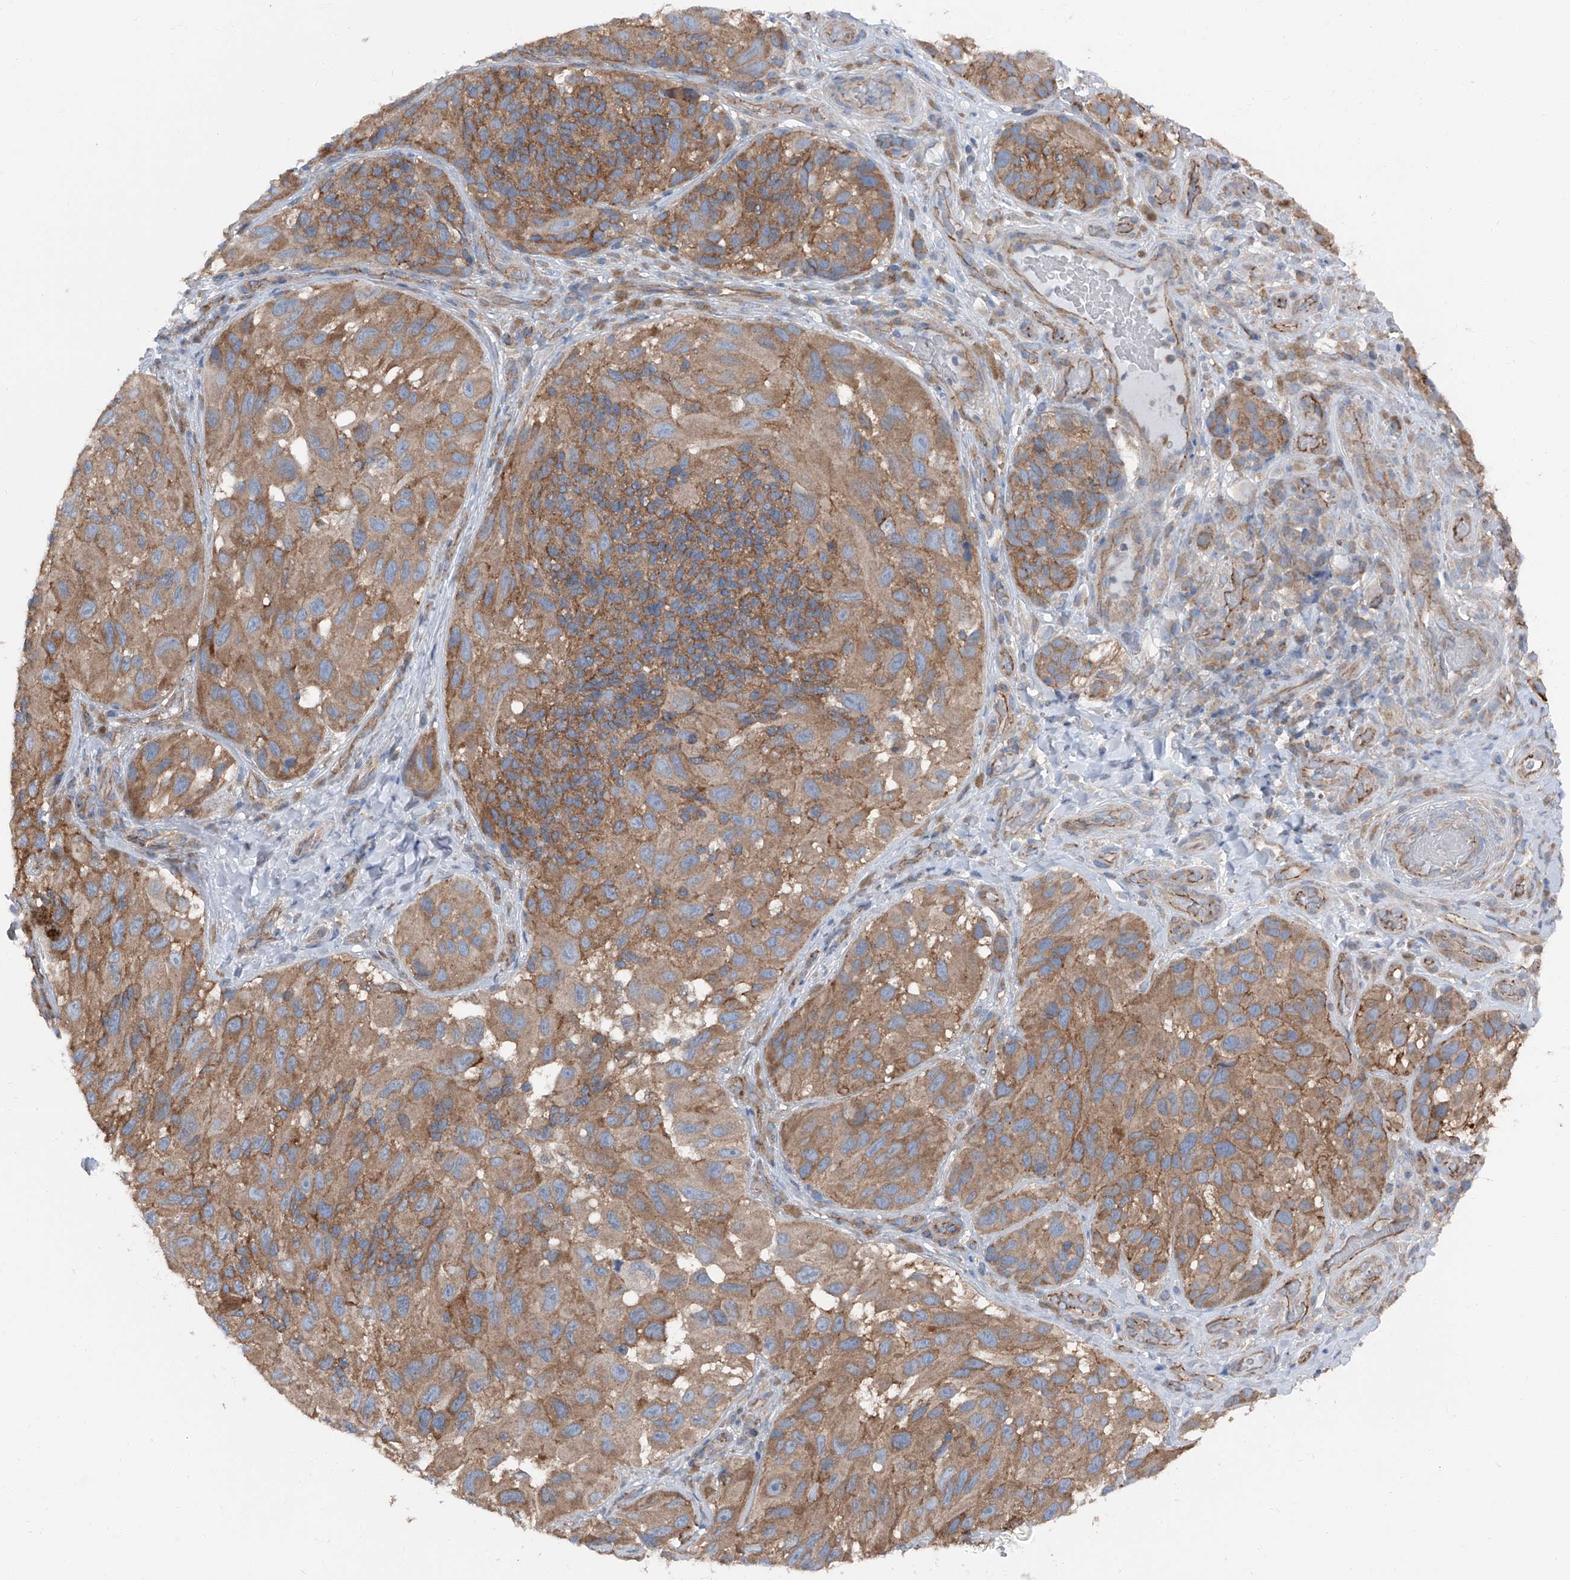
{"staining": {"intensity": "moderate", "quantity": ">75%", "location": "cytoplasmic/membranous"}, "tissue": "melanoma", "cell_type": "Tumor cells", "image_type": "cancer", "snomed": [{"axis": "morphology", "description": "Malignant melanoma, NOS"}, {"axis": "topography", "description": "Skin"}], "caption": "Protein expression analysis of melanoma reveals moderate cytoplasmic/membranous staining in approximately >75% of tumor cells. Nuclei are stained in blue.", "gene": "GPR142", "patient": {"sex": "female", "age": 73}}